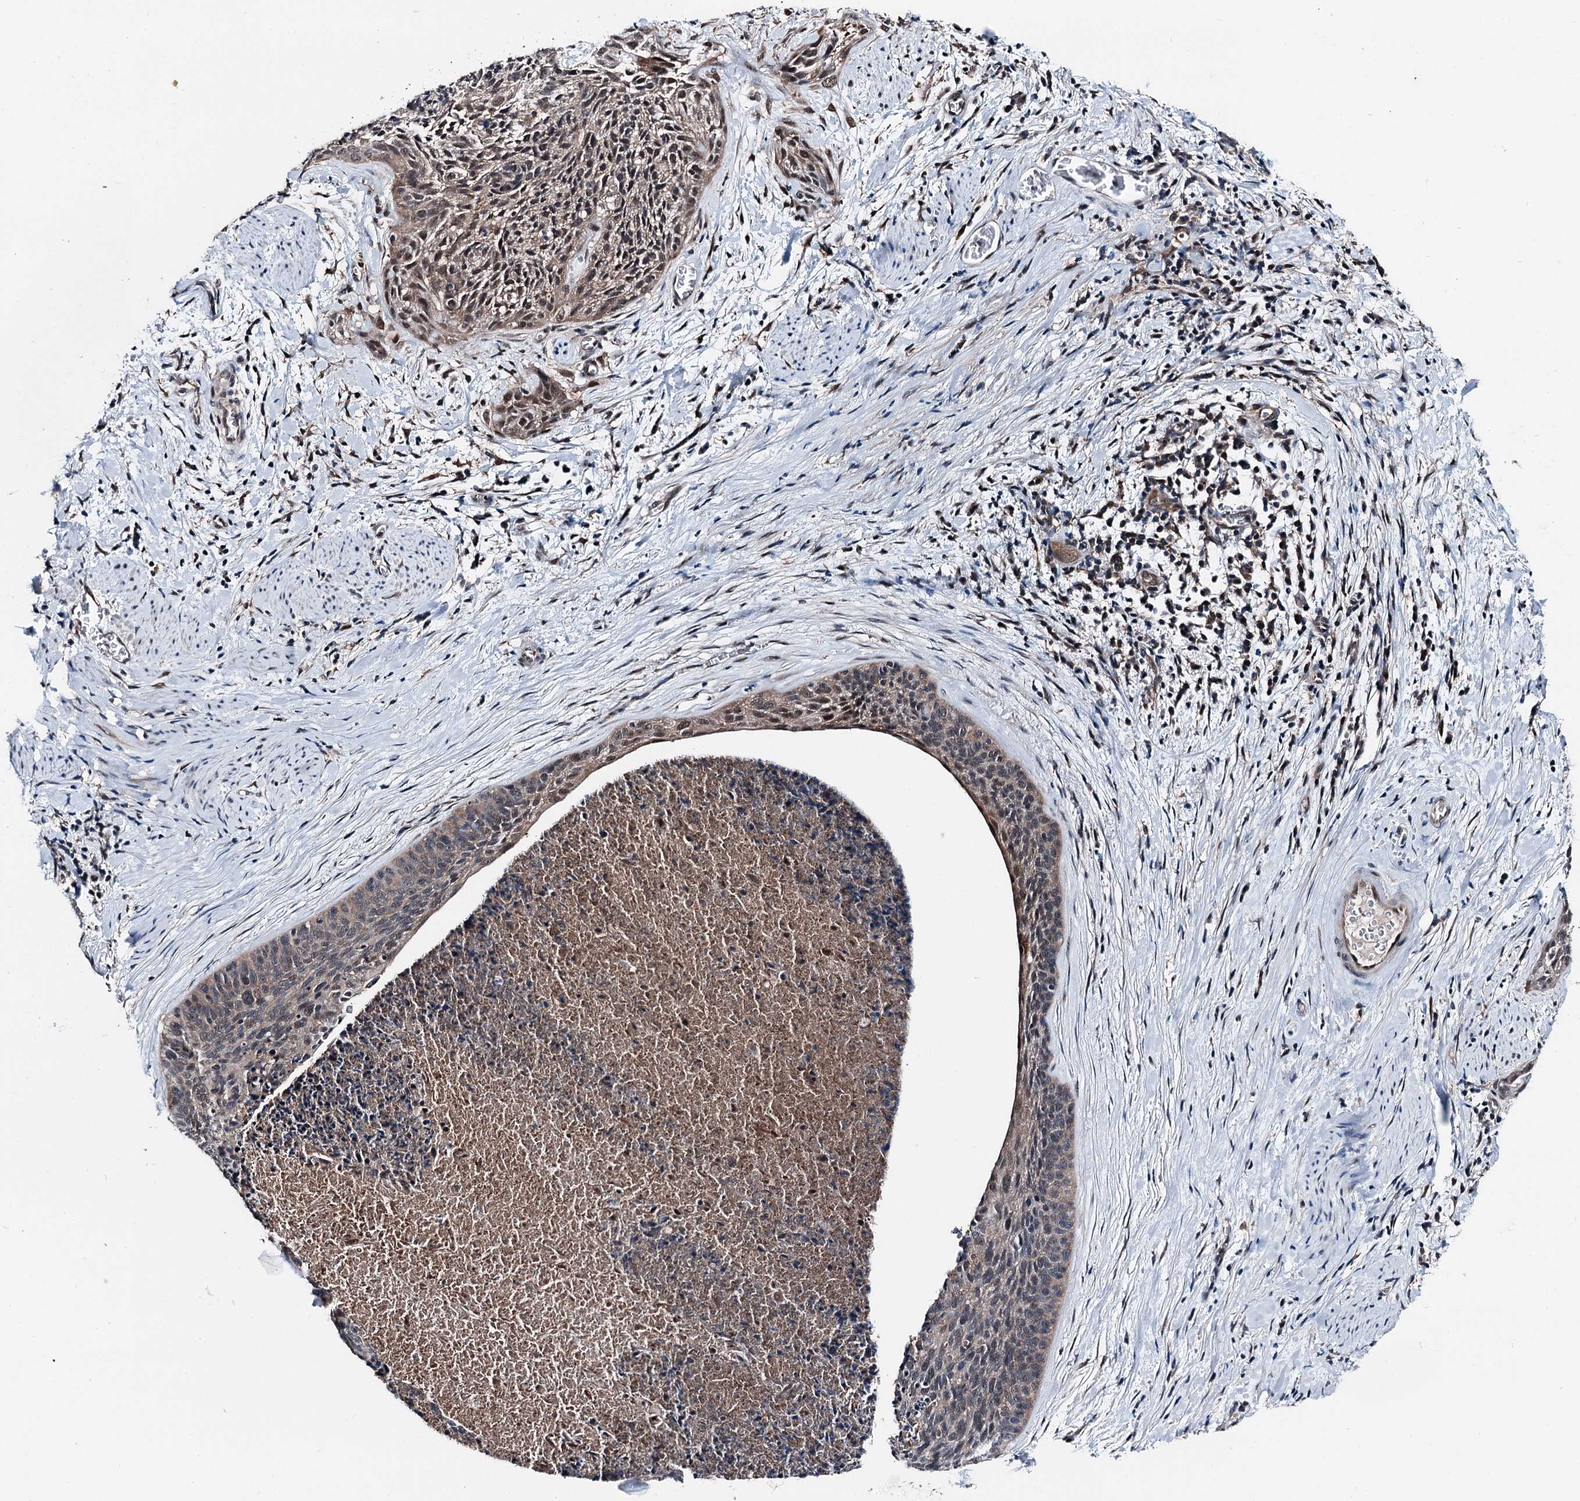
{"staining": {"intensity": "weak", "quantity": "25%-75%", "location": "cytoplasmic/membranous,nuclear"}, "tissue": "cervical cancer", "cell_type": "Tumor cells", "image_type": "cancer", "snomed": [{"axis": "morphology", "description": "Squamous cell carcinoma, NOS"}, {"axis": "topography", "description": "Cervix"}], "caption": "IHC micrograph of neoplastic tissue: human cervical cancer (squamous cell carcinoma) stained using IHC exhibits low levels of weak protein expression localized specifically in the cytoplasmic/membranous and nuclear of tumor cells, appearing as a cytoplasmic/membranous and nuclear brown color.", "gene": "PSMD13", "patient": {"sex": "female", "age": 55}}